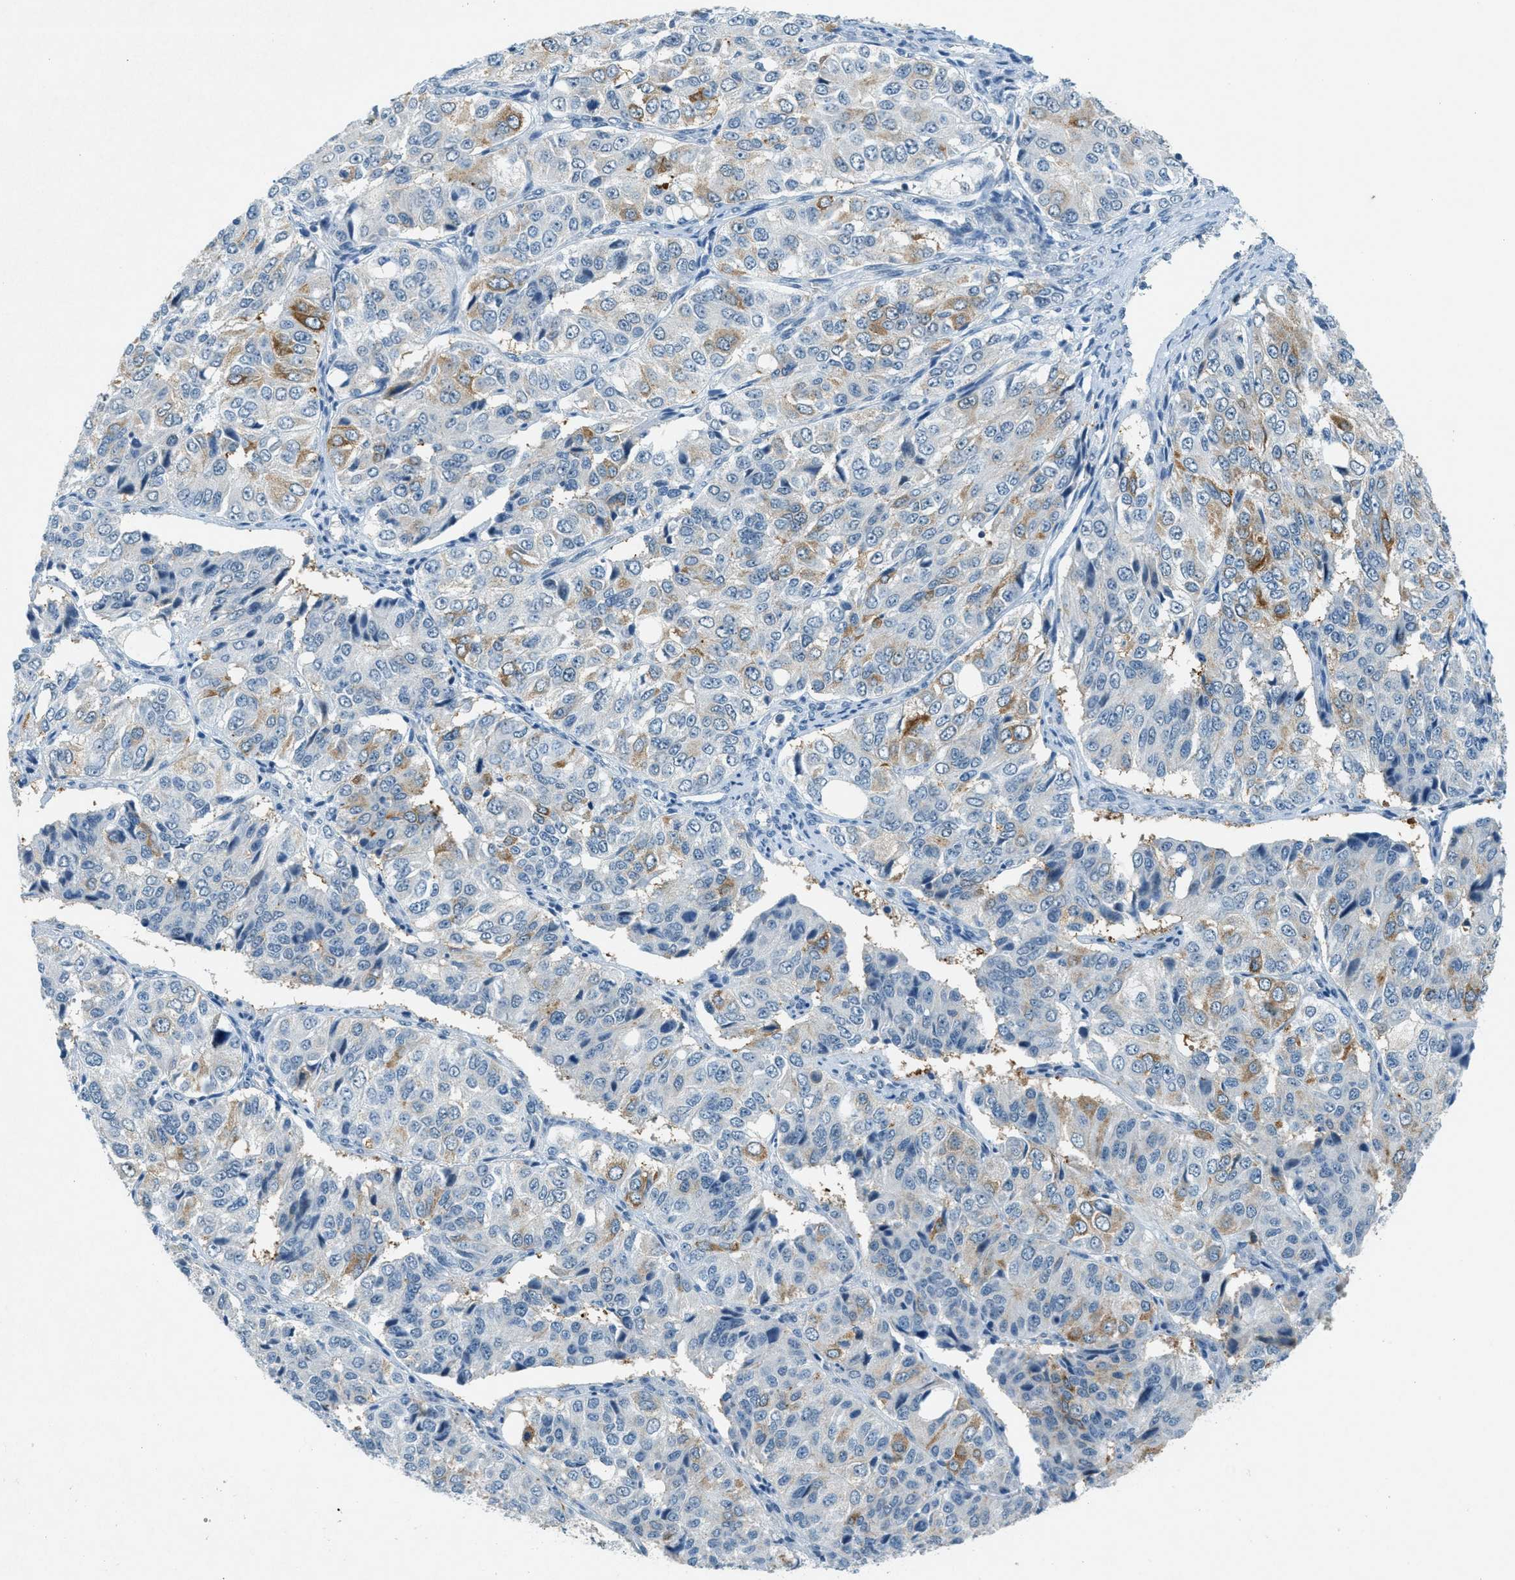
{"staining": {"intensity": "moderate", "quantity": "<25%", "location": "cytoplasmic/membranous"}, "tissue": "ovarian cancer", "cell_type": "Tumor cells", "image_type": "cancer", "snomed": [{"axis": "morphology", "description": "Carcinoma, endometroid"}, {"axis": "topography", "description": "Ovary"}], "caption": "Tumor cells reveal moderate cytoplasmic/membranous expression in about <25% of cells in endometroid carcinoma (ovarian).", "gene": "FYN", "patient": {"sex": "female", "age": 51}}